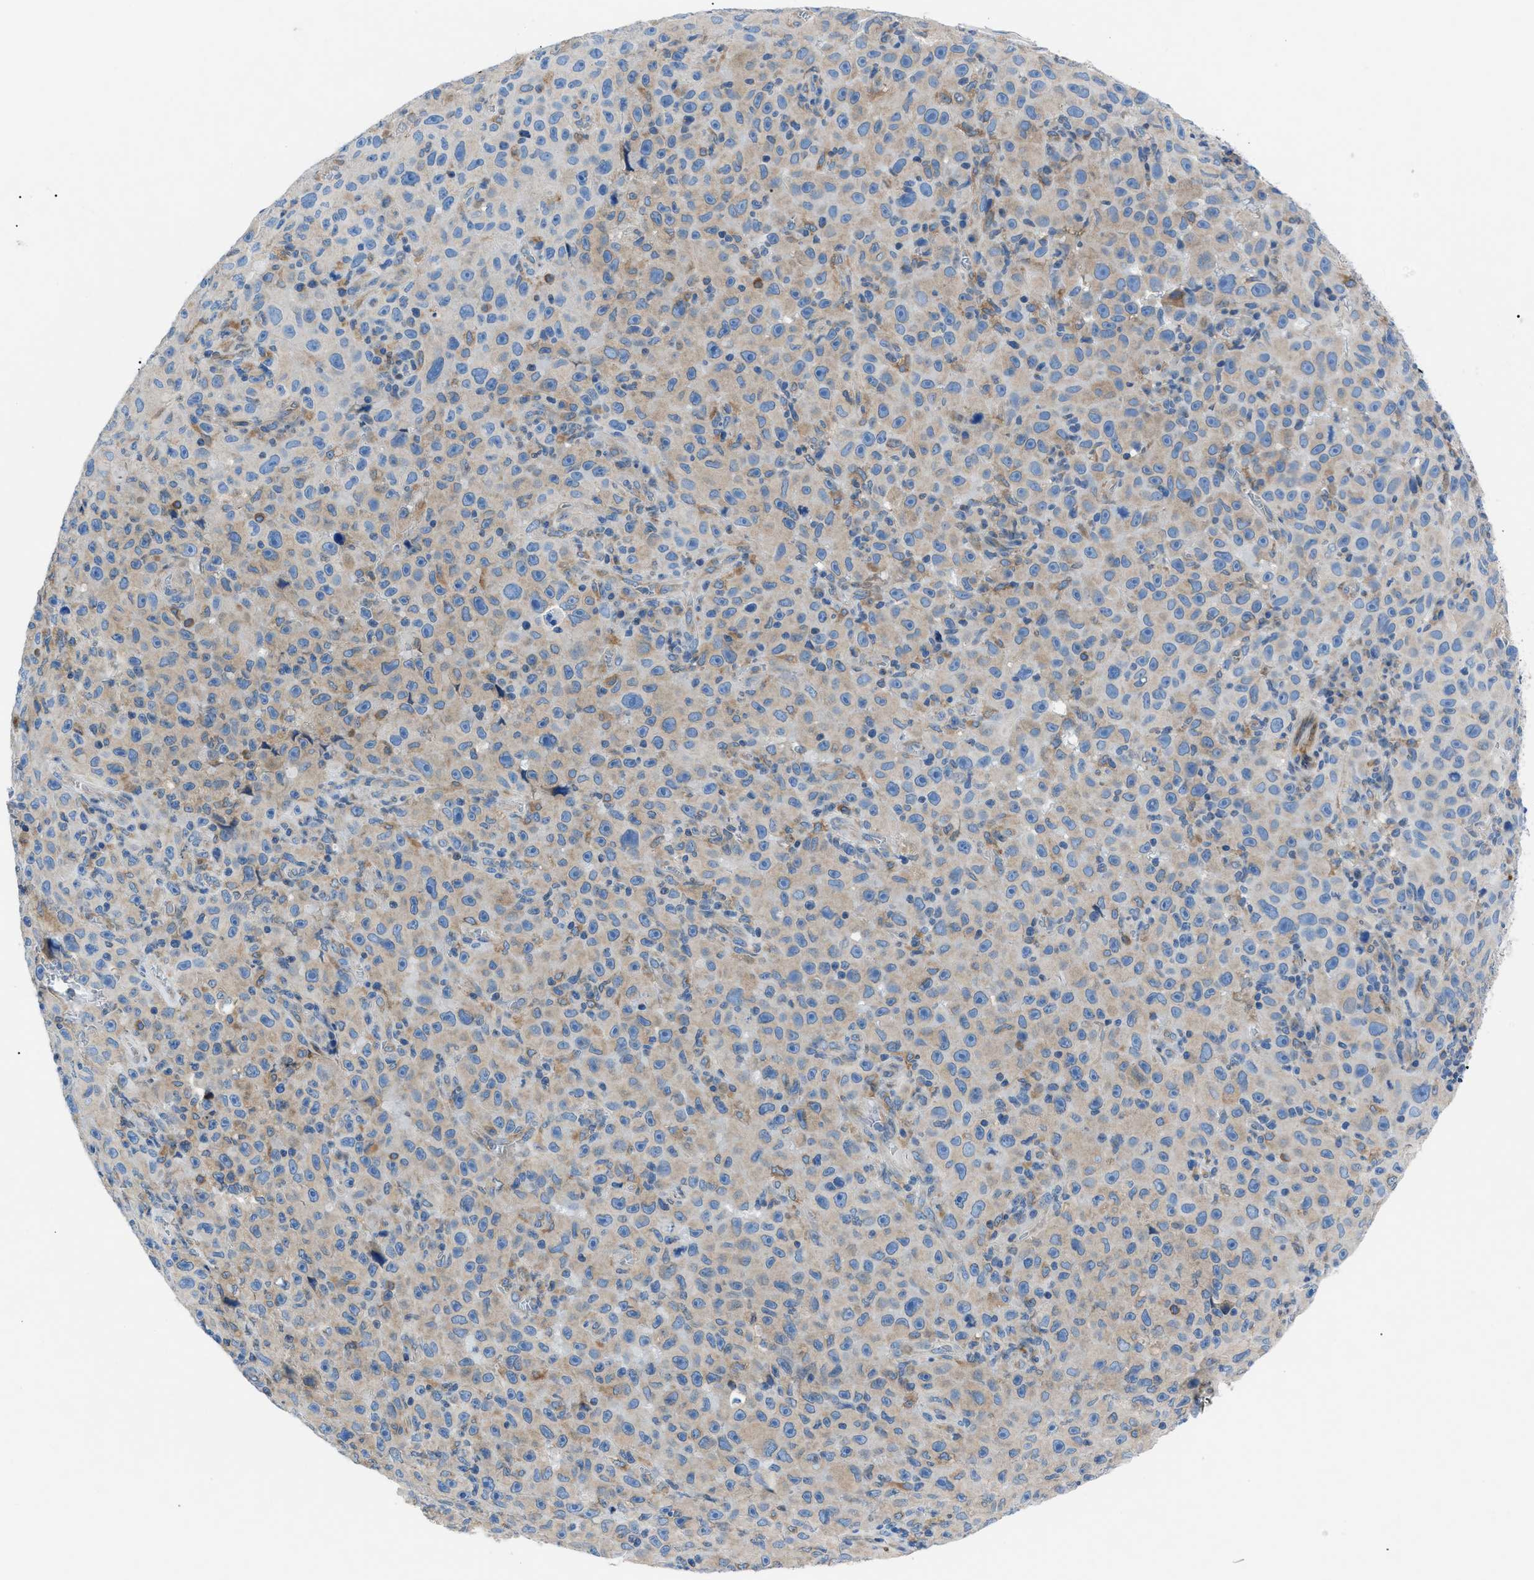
{"staining": {"intensity": "weak", "quantity": "25%-75%", "location": "cytoplasmic/membranous"}, "tissue": "melanoma", "cell_type": "Tumor cells", "image_type": "cancer", "snomed": [{"axis": "morphology", "description": "Malignant melanoma, NOS"}, {"axis": "topography", "description": "Skin"}], "caption": "This is a histology image of immunohistochemistry (IHC) staining of malignant melanoma, which shows weak positivity in the cytoplasmic/membranous of tumor cells.", "gene": "ZDHHC24", "patient": {"sex": "female", "age": 82}}